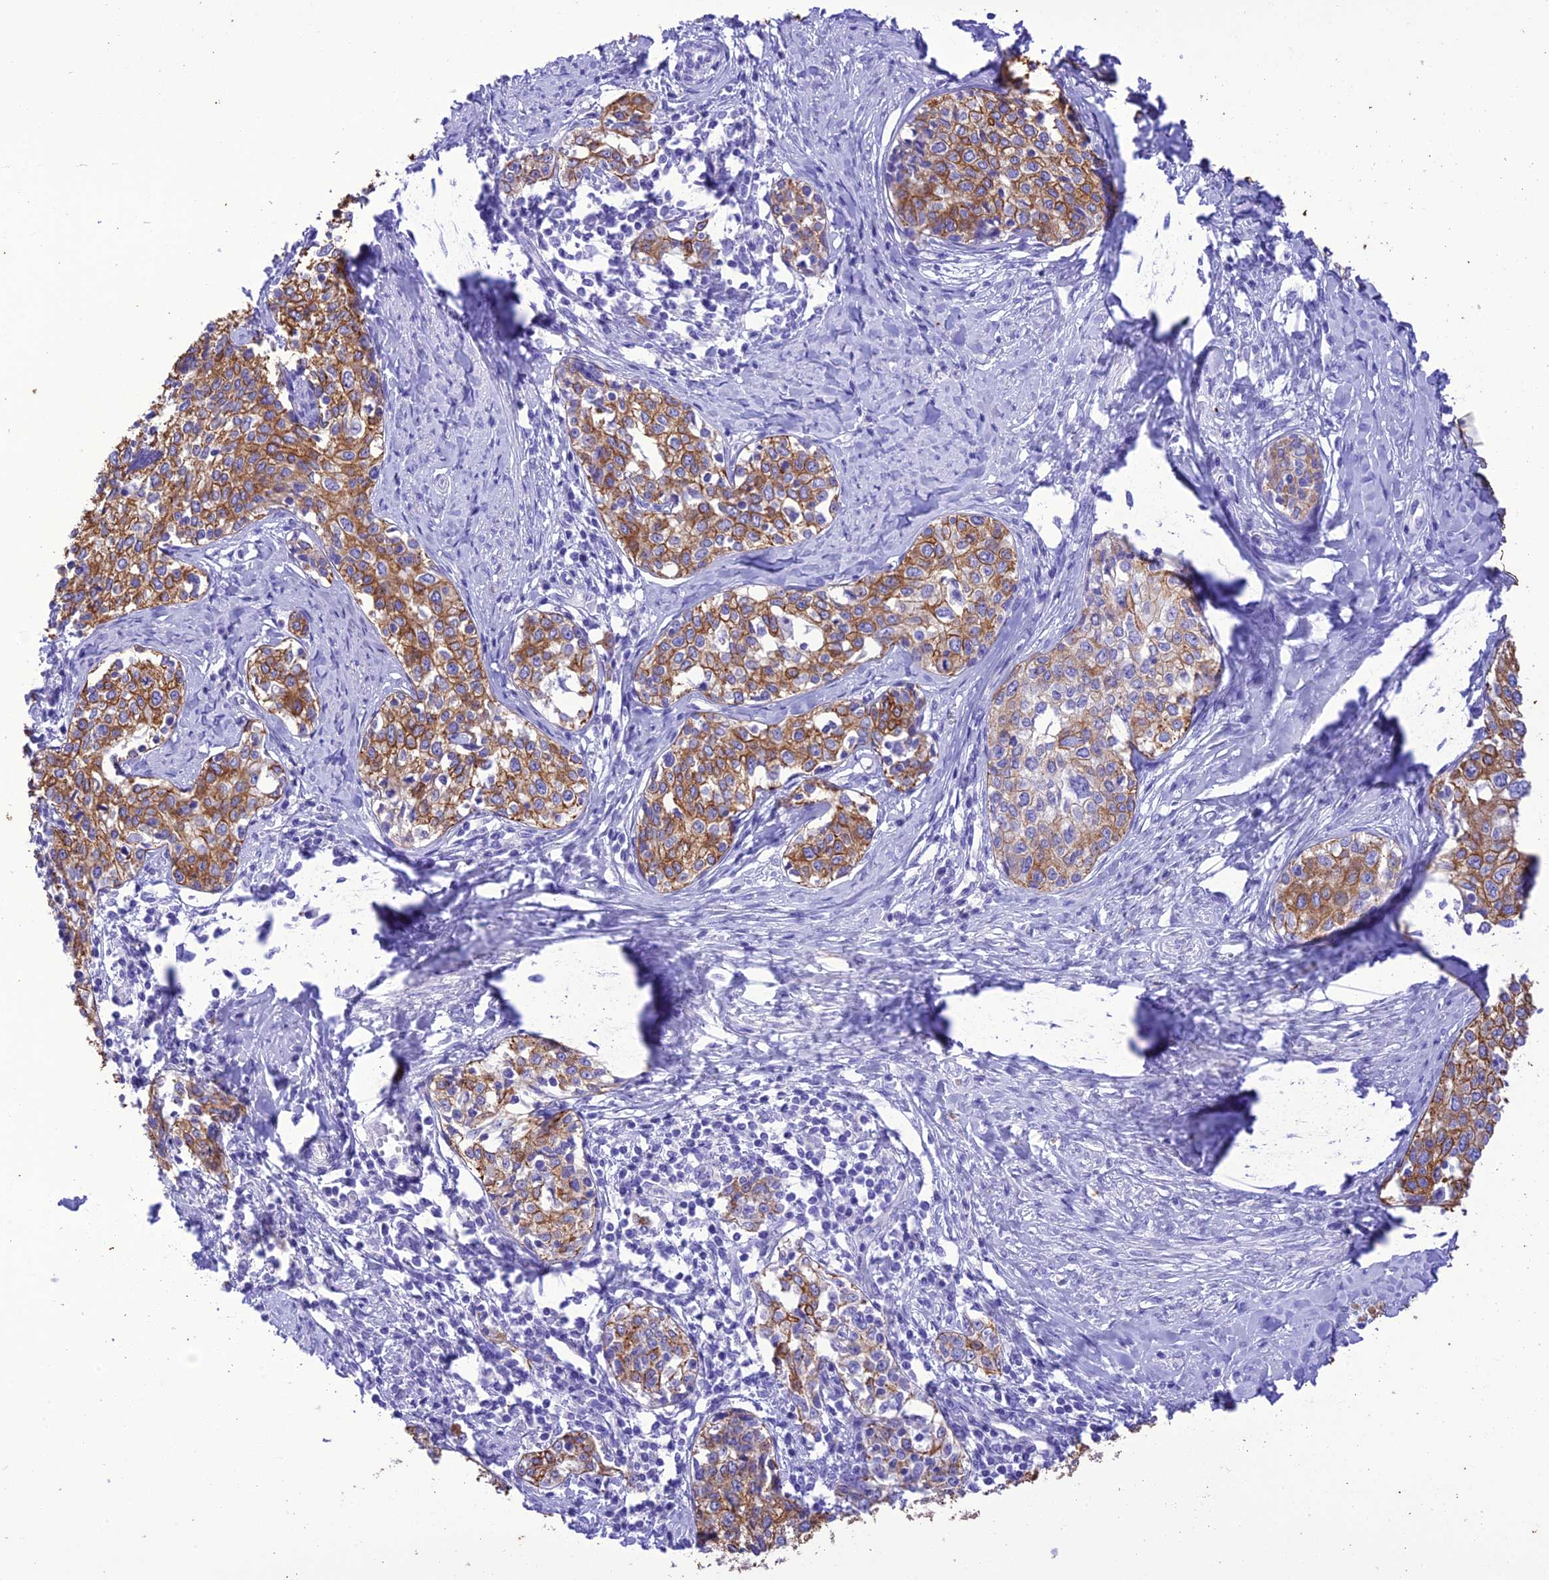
{"staining": {"intensity": "moderate", "quantity": ">75%", "location": "cytoplasmic/membranous"}, "tissue": "cervical cancer", "cell_type": "Tumor cells", "image_type": "cancer", "snomed": [{"axis": "morphology", "description": "Squamous cell carcinoma, NOS"}, {"axis": "morphology", "description": "Adenocarcinoma, NOS"}, {"axis": "topography", "description": "Cervix"}], "caption": "Immunohistochemistry (DAB) staining of adenocarcinoma (cervical) reveals moderate cytoplasmic/membranous protein positivity in about >75% of tumor cells.", "gene": "VPS52", "patient": {"sex": "female", "age": 52}}